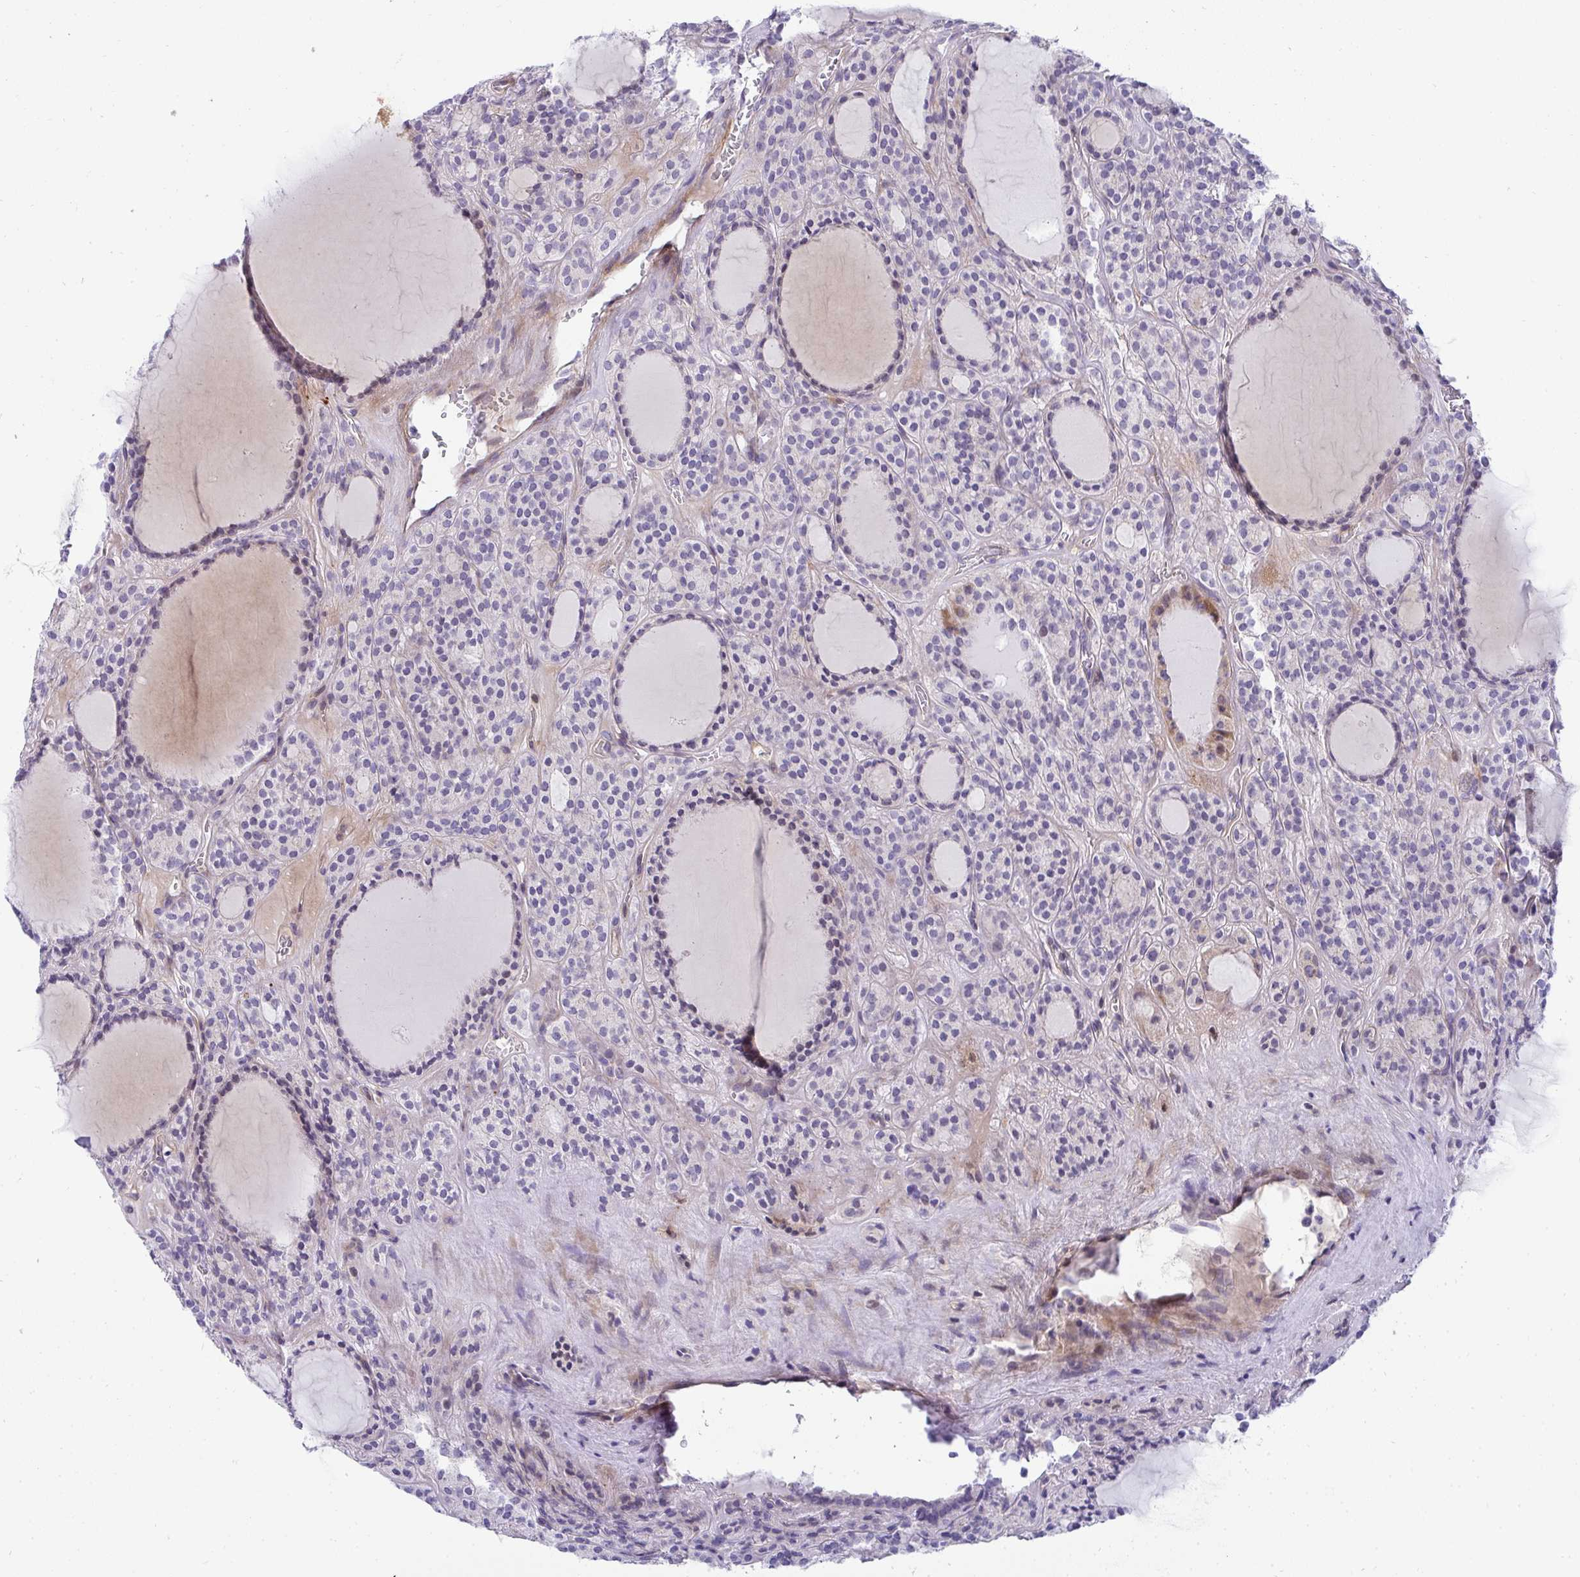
{"staining": {"intensity": "negative", "quantity": "none", "location": "none"}, "tissue": "thyroid cancer", "cell_type": "Tumor cells", "image_type": "cancer", "snomed": [{"axis": "morphology", "description": "Follicular adenoma carcinoma, NOS"}, {"axis": "topography", "description": "Thyroid gland"}], "caption": "IHC of human thyroid cancer (follicular adenoma carcinoma) exhibits no expression in tumor cells.", "gene": "AK5", "patient": {"sex": "female", "age": 63}}